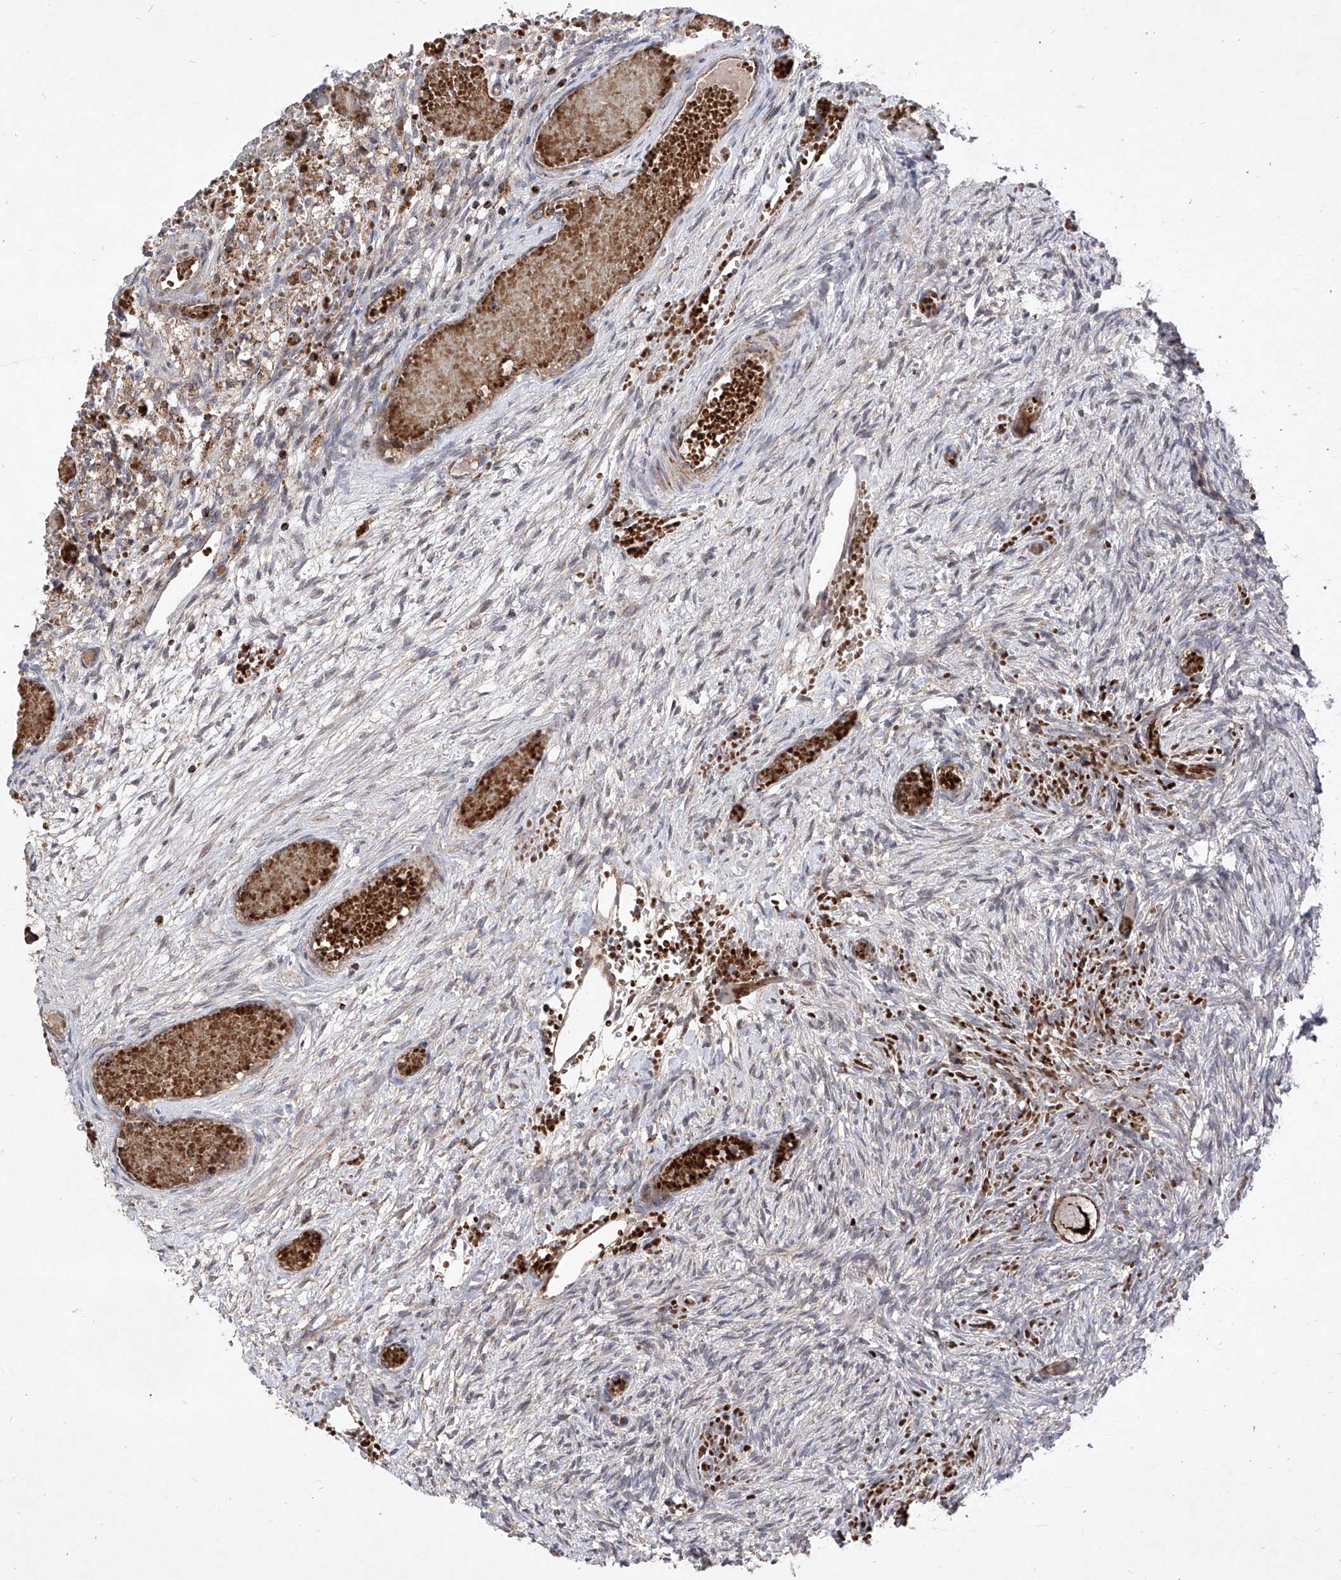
{"staining": {"intensity": "strong", "quantity": ">75%", "location": "cytoplasmic/membranous"}, "tissue": "ovary", "cell_type": "Follicle cells", "image_type": "normal", "snomed": [{"axis": "morphology", "description": "Adenocarcinoma, NOS"}, {"axis": "topography", "description": "Endometrium"}], "caption": "Ovary stained for a protein exhibits strong cytoplasmic/membranous positivity in follicle cells. The staining is performed using DAB (3,3'-diaminobenzidine) brown chromogen to label protein expression. The nuclei are counter-stained blue using hematoxylin.", "gene": "SEMA6A", "patient": {"sex": "female", "age": 32}}